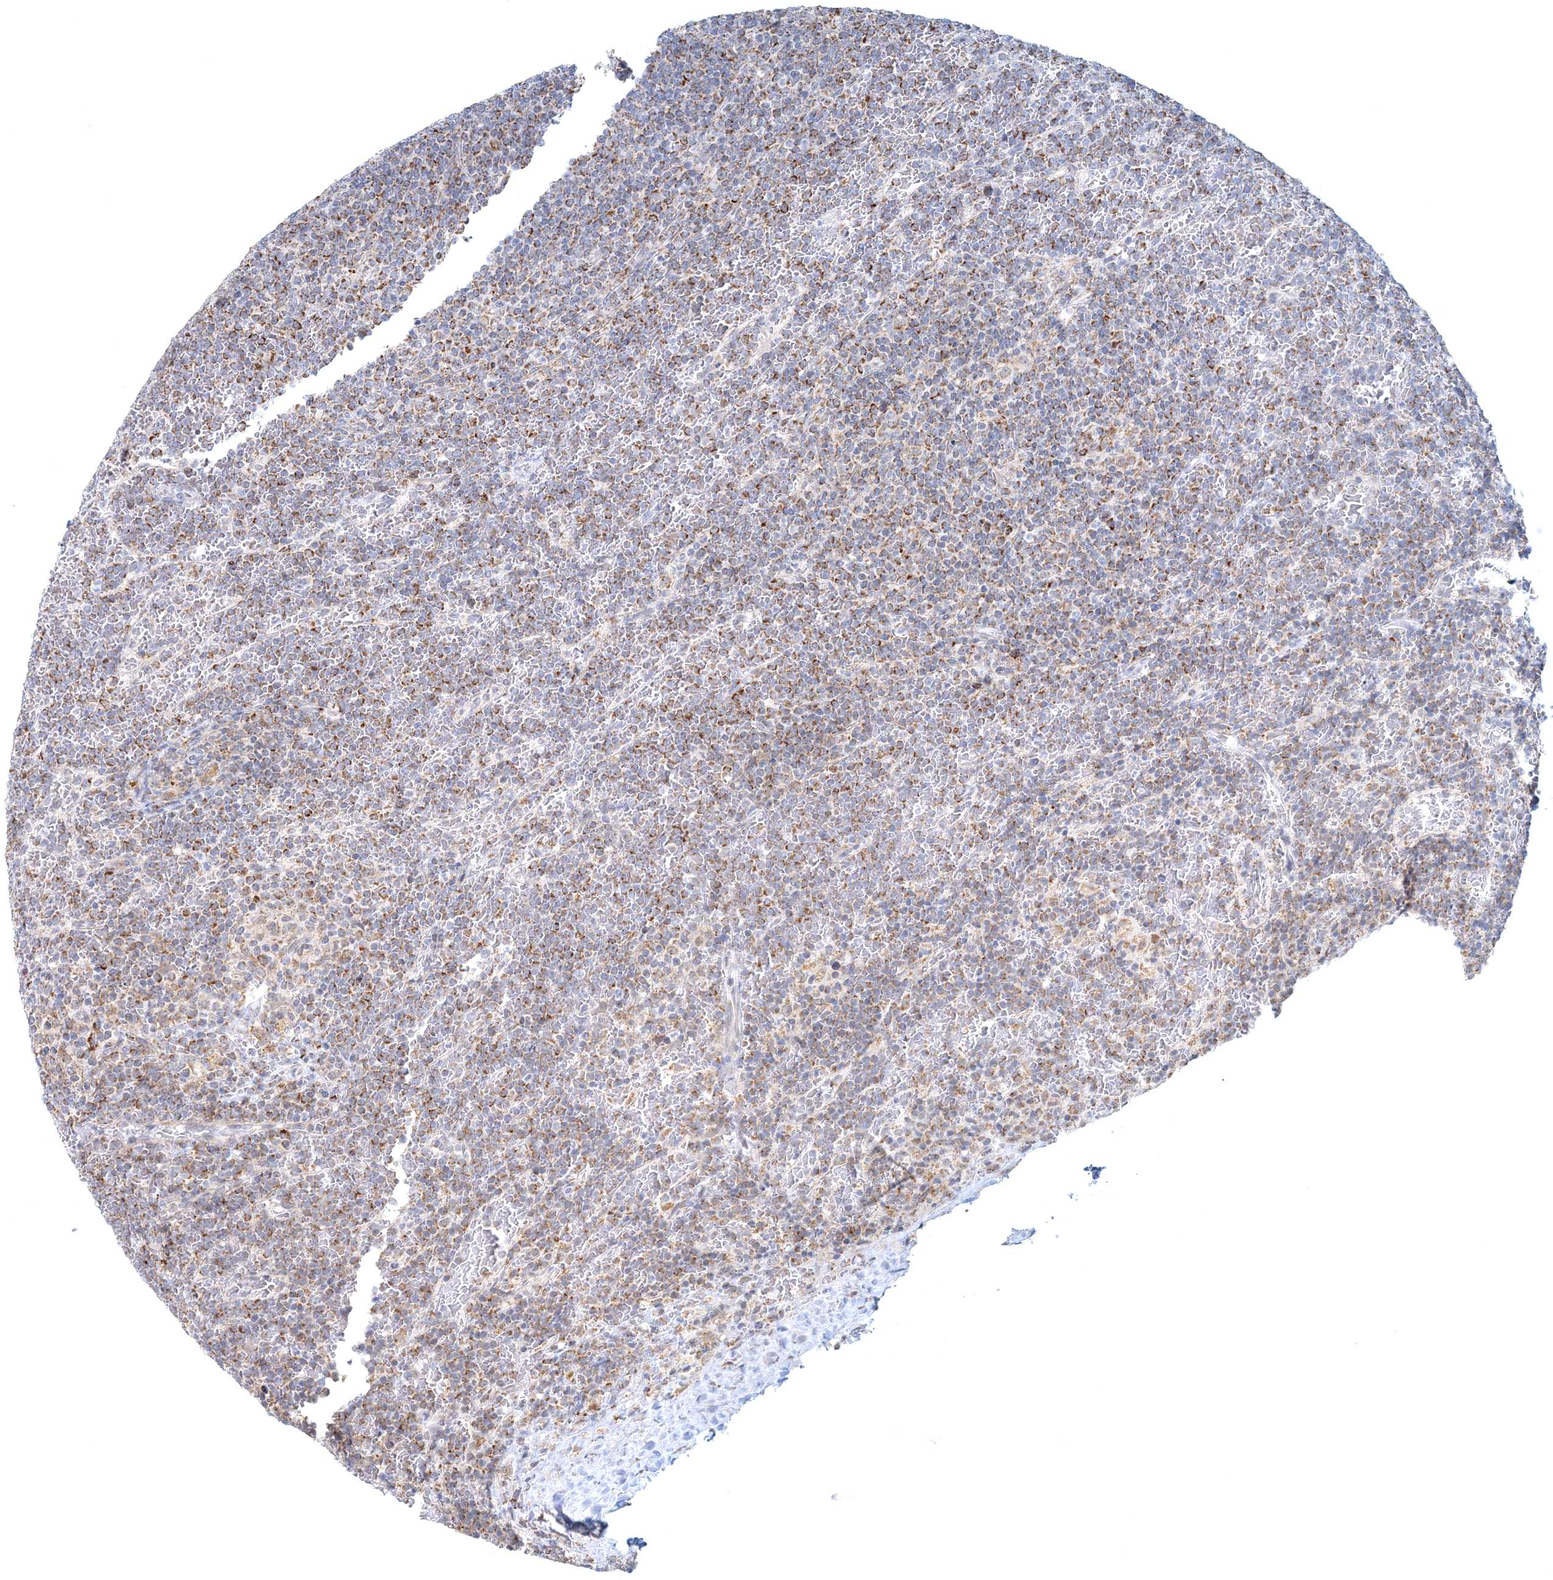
{"staining": {"intensity": "moderate", "quantity": ">75%", "location": "cytoplasmic/membranous"}, "tissue": "lymphoma", "cell_type": "Tumor cells", "image_type": "cancer", "snomed": [{"axis": "morphology", "description": "Malignant lymphoma, non-Hodgkin's type, Low grade"}, {"axis": "topography", "description": "Spleen"}], "caption": "Moderate cytoplasmic/membranous expression for a protein is identified in about >75% of tumor cells of malignant lymphoma, non-Hodgkin's type (low-grade) using immunohistochemistry (IHC).", "gene": "RNF150", "patient": {"sex": "female", "age": 19}}